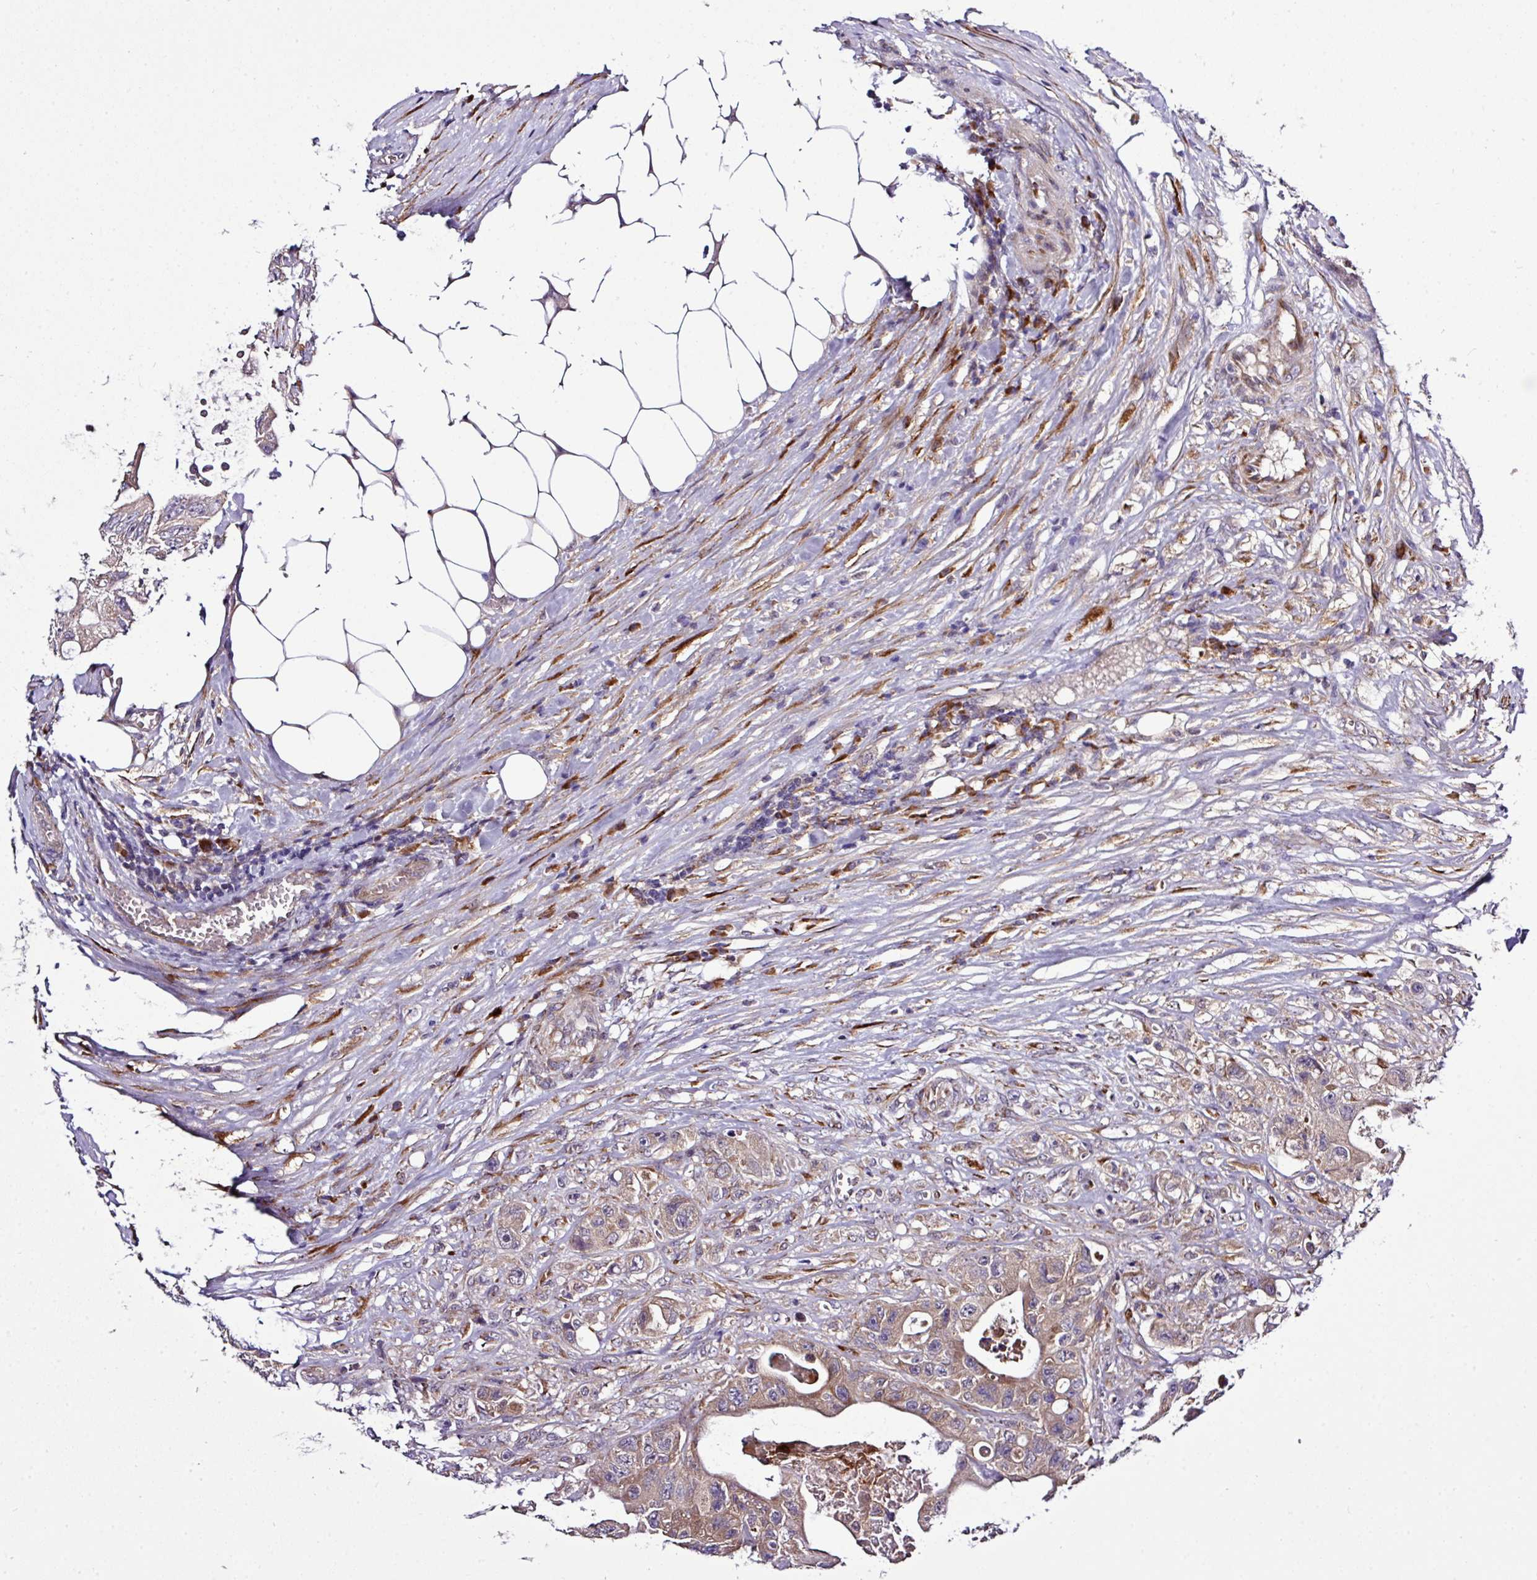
{"staining": {"intensity": "weak", "quantity": ">75%", "location": "cytoplasmic/membranous"}, "tissue": "colorectal cancer", "cell_type": "Tumor cells", "image_type": "cancer", "snomed": [{"axis": "morphology", "description": "Adenocarcinoma, NOS"}, {"axis": "topography", "description": "Colon"}], "caption": "Colorectal cancer (adenocarcinoma) stained for a protein (brown) displays weak cytoplasmic/membranous positive staining in approximately >75% of tumor cells.", "gene": "TM2D2", "patient": {"sex": "female", "age": 46}}